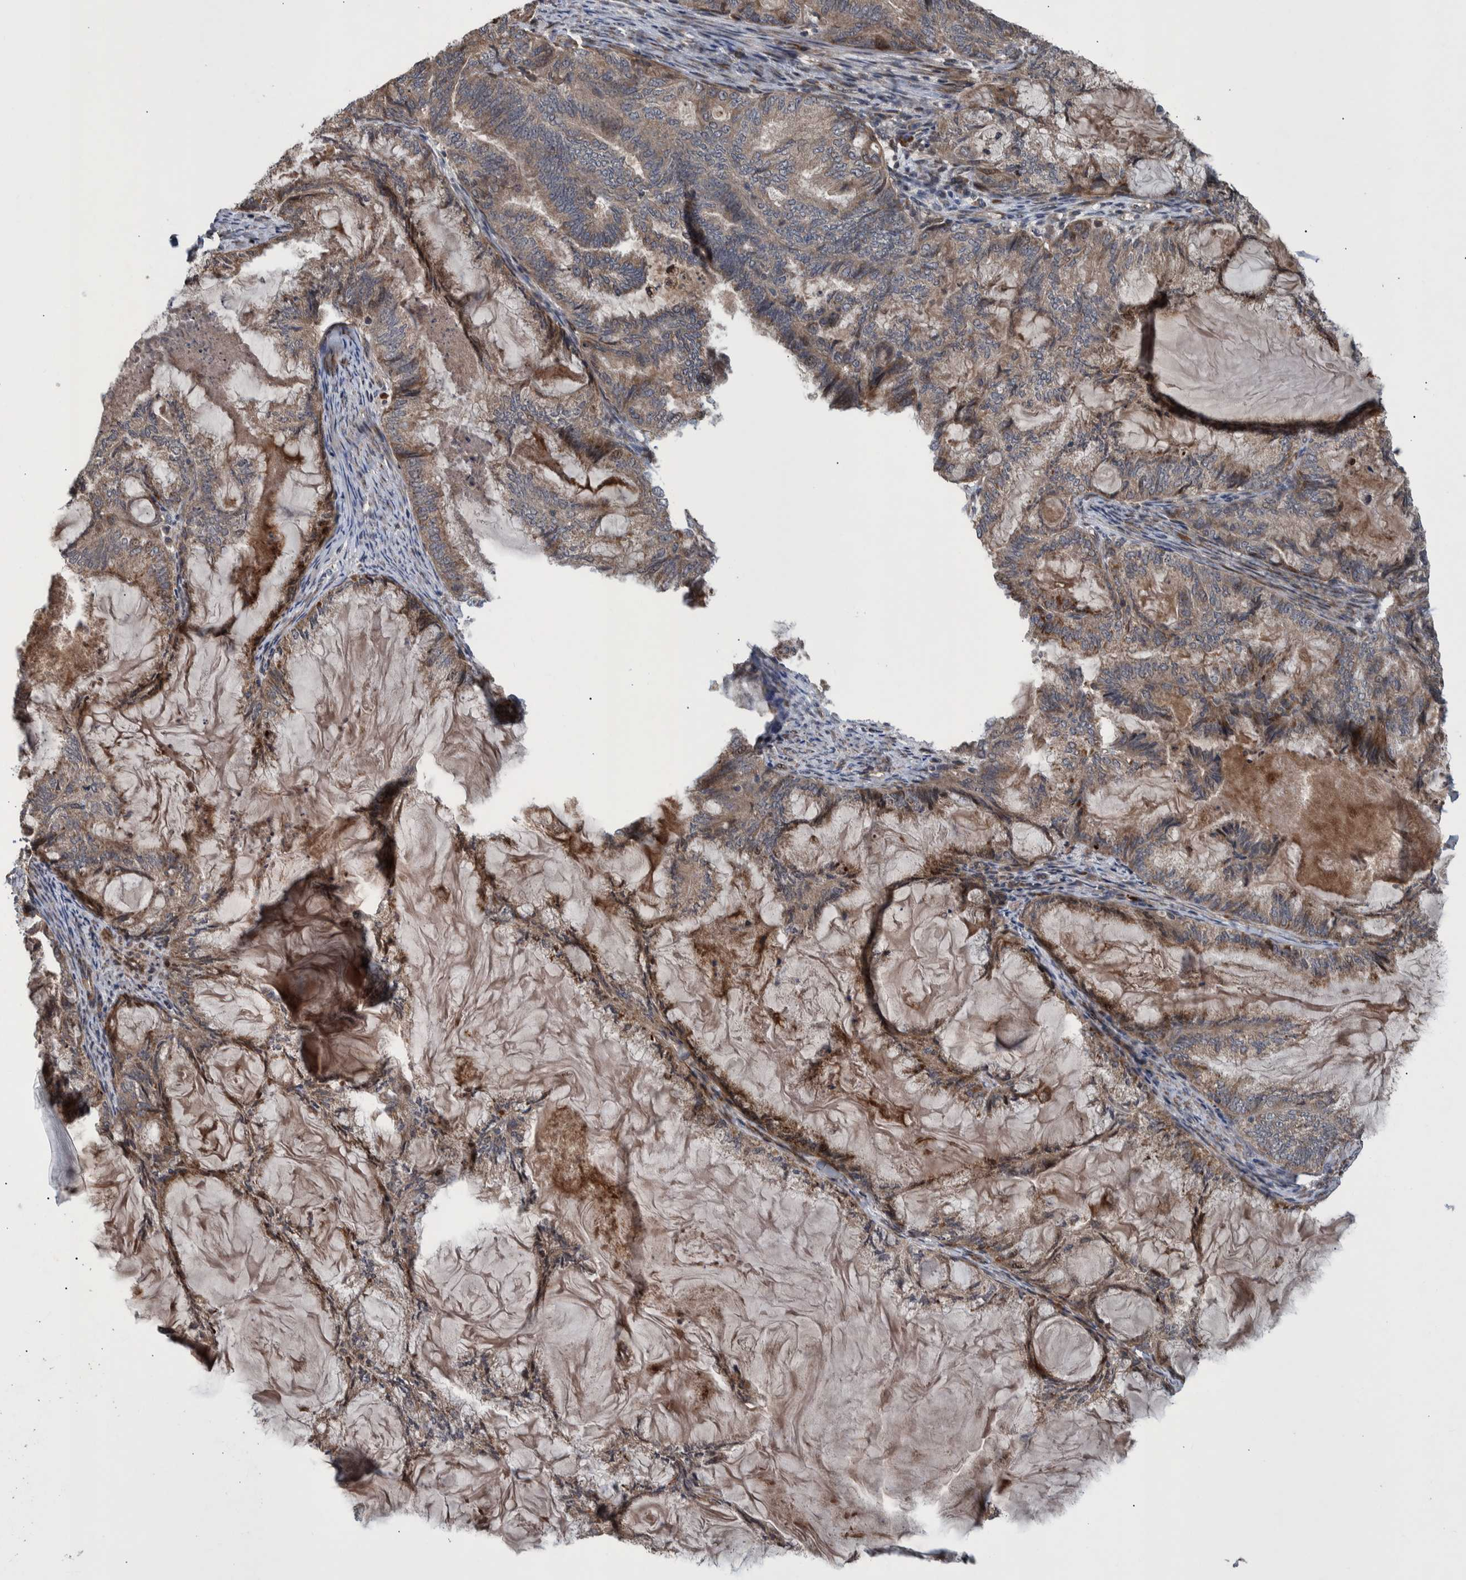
{"staining": {"intensity": "weak", "quantity": ">75%", "location": "cytoplasmic/membranous,nuclear"}, "tissue": "endometrial cancer", "cell_type": "Tumor cells", "image_type": "cancer", "snomed": [{"axis": "morphology", "description": "Adenocarcinoma, NOS"}, {"axis": "topography", "description": "Endometrium"}], "caption": "A brown stain labels weak cytoplasmic/membranous and nuclear expression of a protein in endometrial cancer tumor cells.", "gene": "B3GNTL1", "patient": {"sex": "female", "age": 86}}